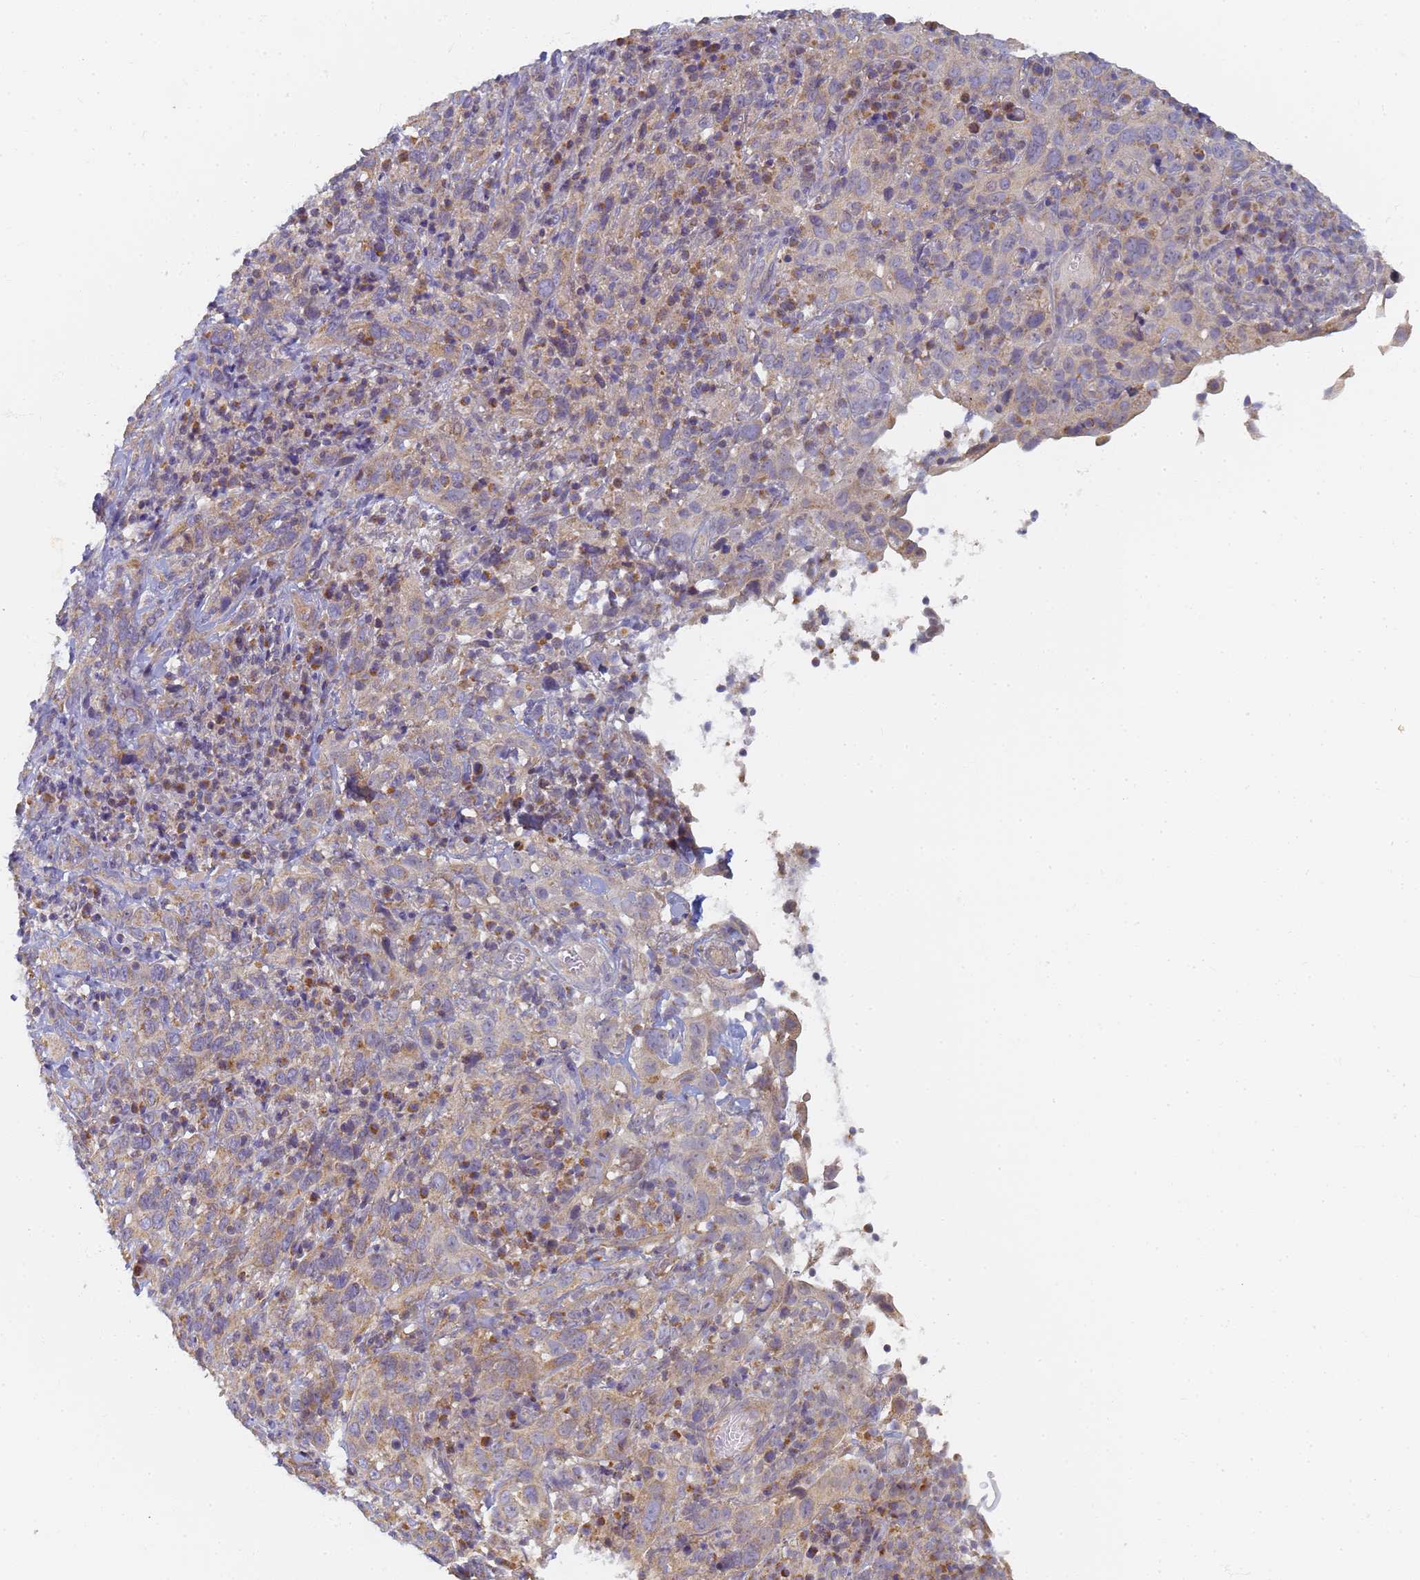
{"staining": {"intensity": "moderate", "quantity": ">75%", "location": "cytoplasmic/membranous"}, "tissue": "cervical cancer", "cell_type": "Tumor cells", "image_type": "cancer", "snomed": [{"axis": "morphology", "description": "Squamous cell carcinoma, NOS"}, {"axis": "topography", "description": "Cervix"}], "caption": "Immunohistochemistry micrograph of human cervical cancer (squamous cell carcinoma) stained for a protein (brown), which displays medium levels of moderate cytoplasmic/membranous expression in approximately >75% of tumor cells.", "gene": "UTP23", "patient": {"sex": "female", "age": 46}}